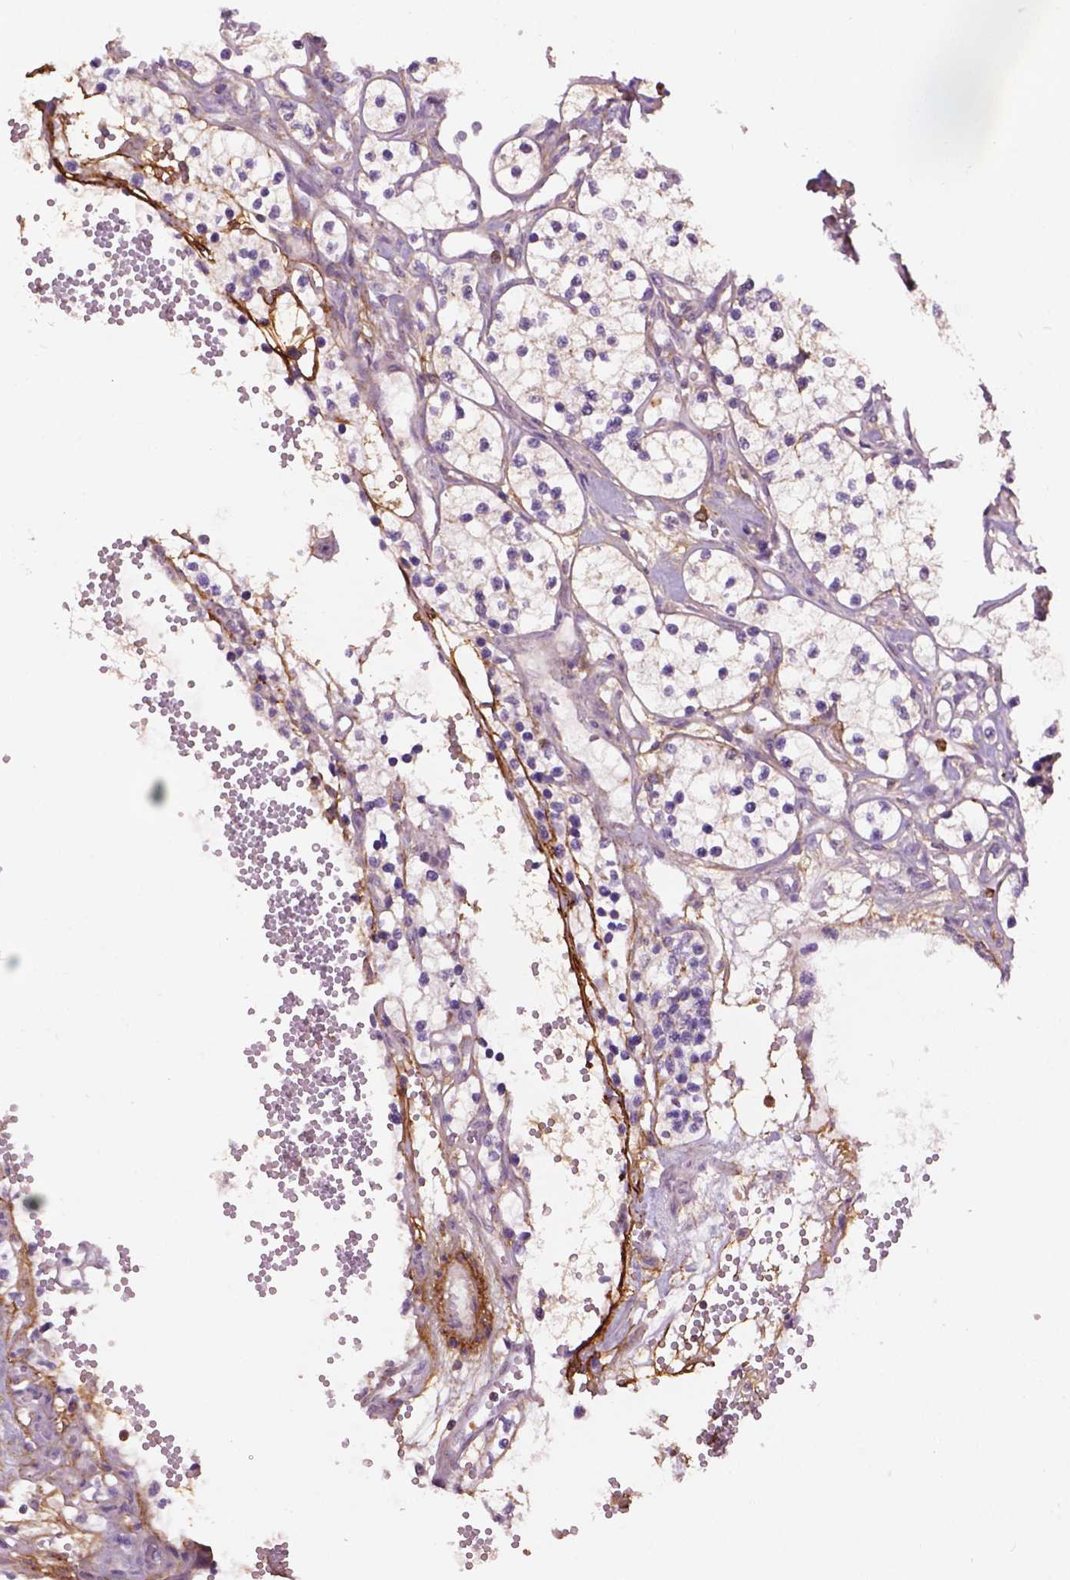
{"staining": {"intensity": "negative", "quantity": "none", "location": "none"}, "tissue": "renal cancer", "cell_type": "Tumor cells", "image_type": "cancer", "snomed": [{"axis": "morphology", "description": "Adenocarcinoma, NOS"}, {"axis": "topography", "description": "Kidney"}], "caption": "Tumor cells are negative for brown protein staining in renal cancer. (DAB IHC, high magnification).", "gene": "LRRC3C", "patient": {"sex": "female", "age": 69}}